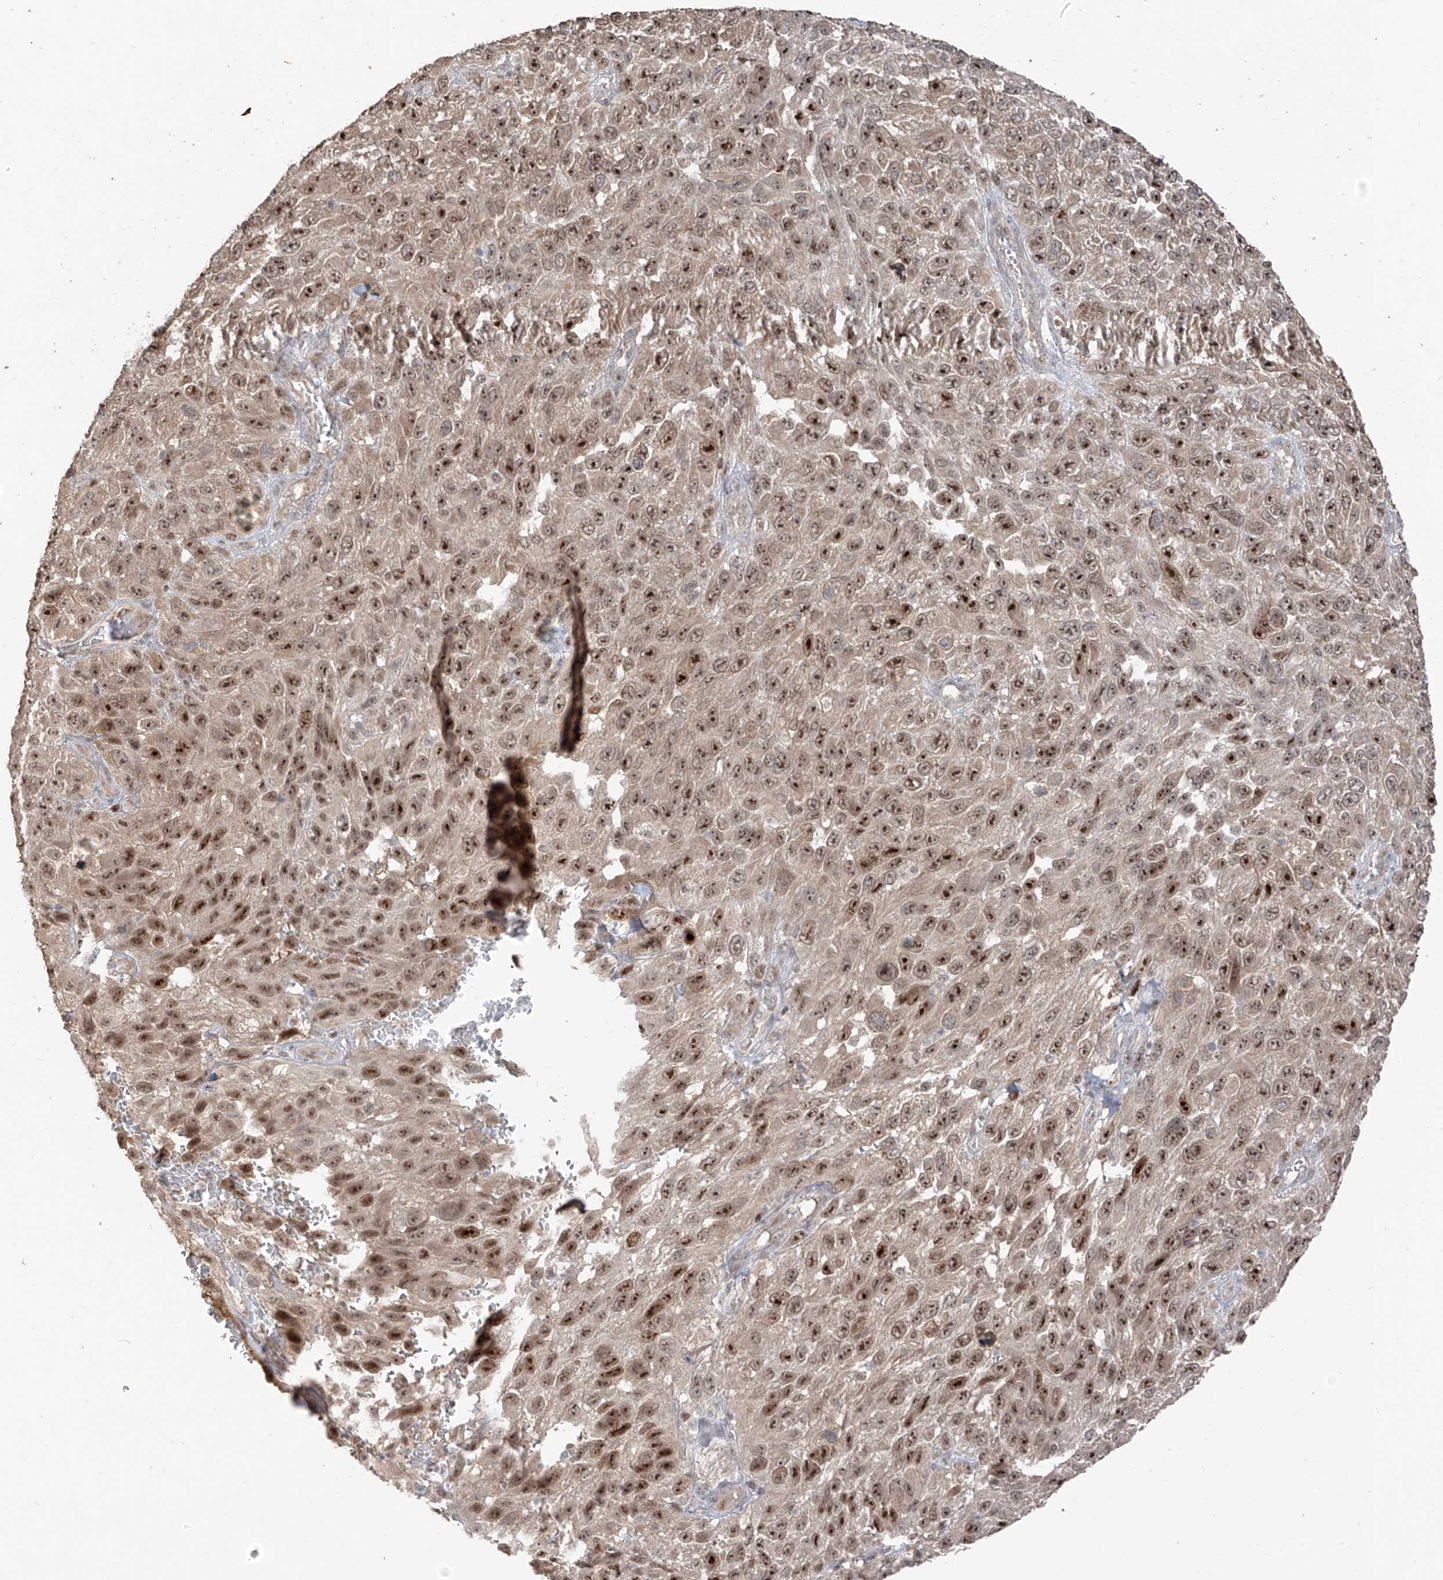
{"staining": {"intensity": "moderate", "quantity": ">75%", "location": "nuclear"}, "tissue": "melanoma", "cell_type": "Tumor cells", "image_type": "cancer", "snomed": [{"axis": "morphology", "description": "Malignant melanoma, NOS"}, {"axis": "topography", "description": "Skin"}], "caption": "The micrograph reveals immunohistochemical staining of melanoma. There is moderate nuclear positivity is present in about >75% of tumor cells.", "gene": "COLGALT2", "patient": {"sex": "female", "age": 96}}